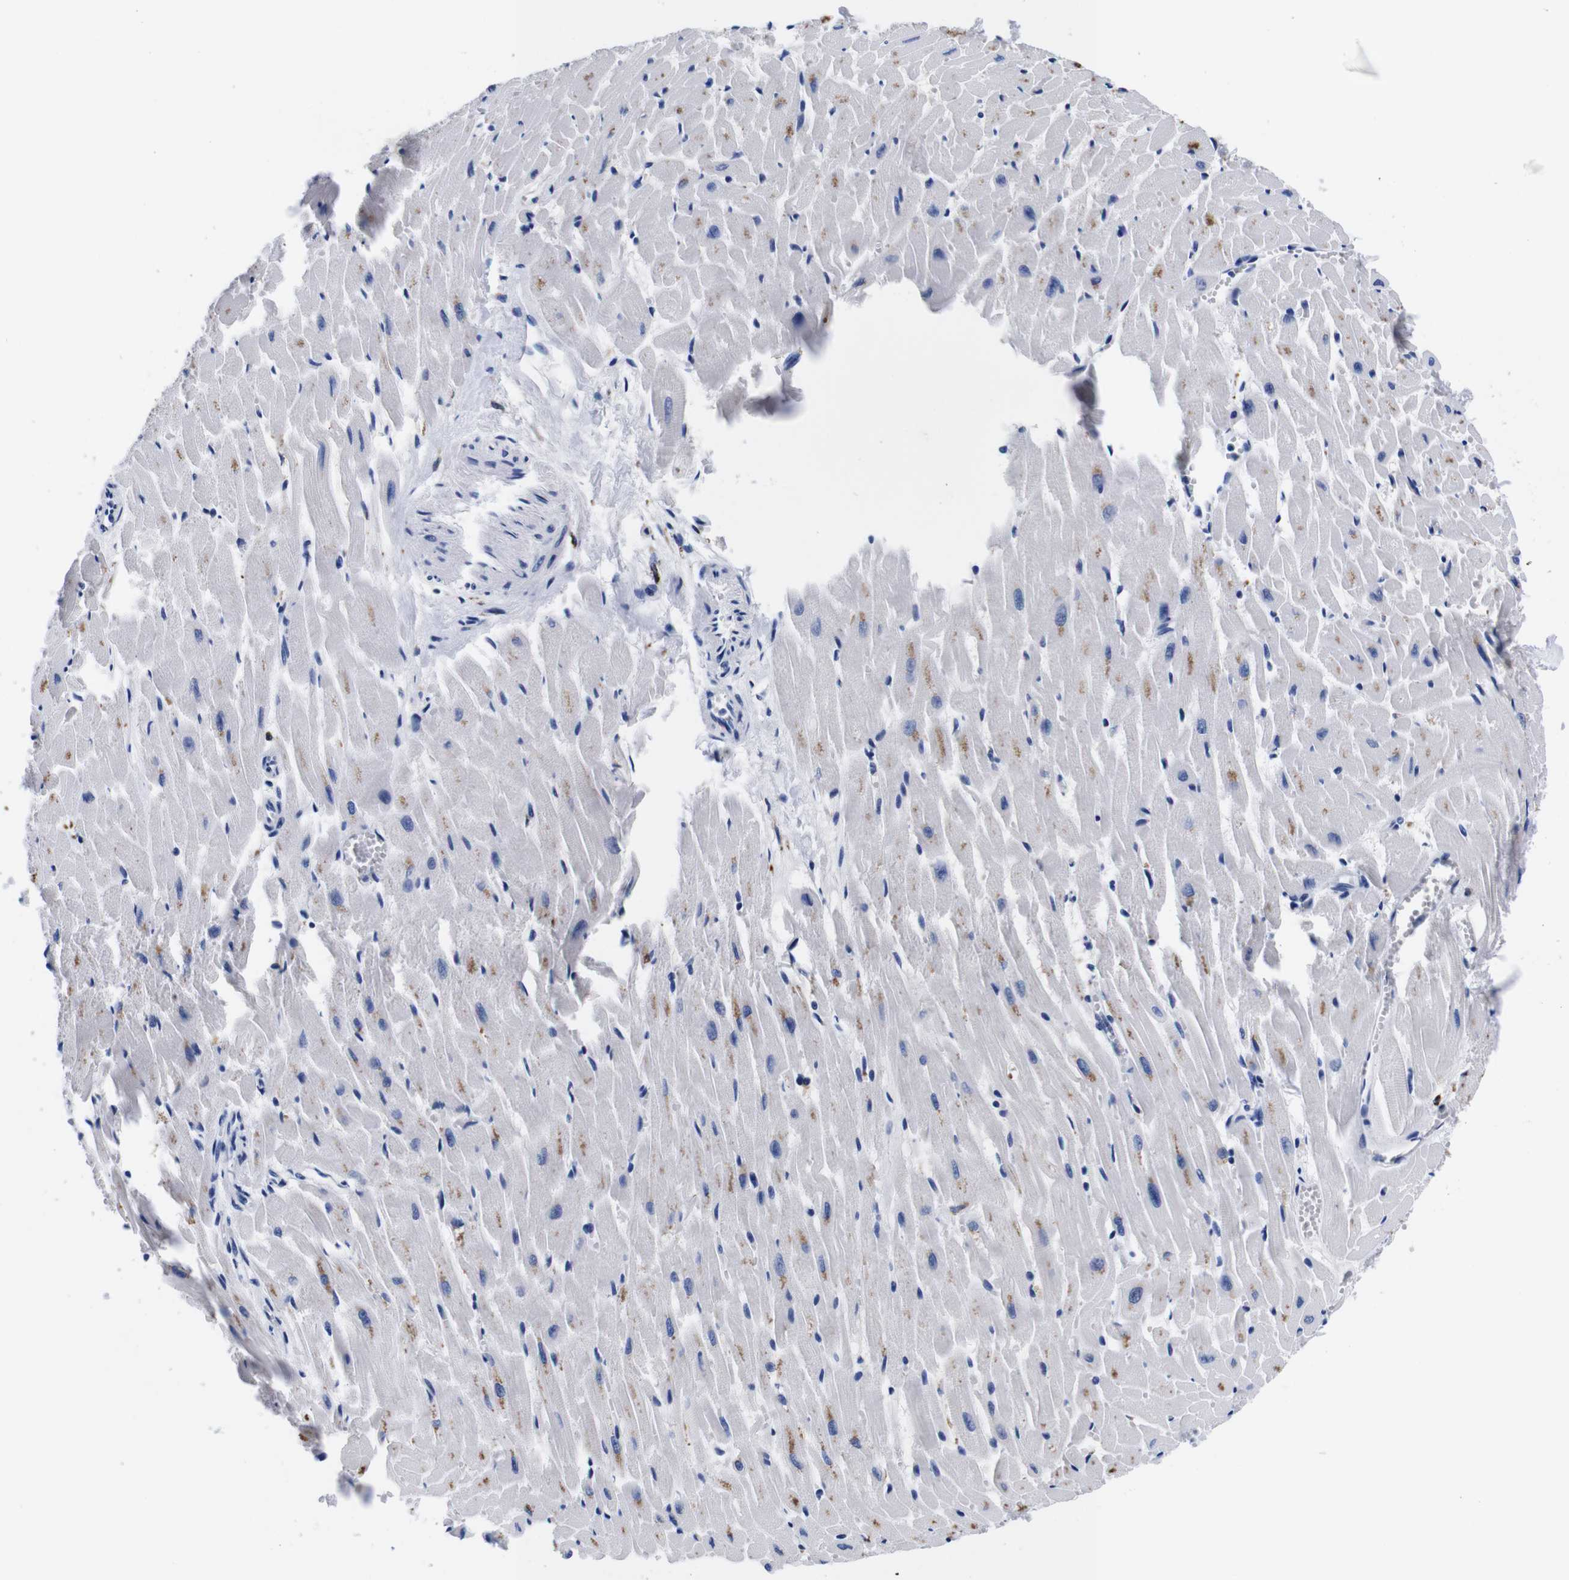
{"staining": {"intensity": "moderate", "quantity": "25%-75%", "location": "cytoplasmic/membranous"}, "tissue": "heart muscle", "cell_type": "Cardiomyocytes", "image_type": "normal", "snomed": [{"axis": "morphology", "description": "Normal tissue, NOS"}, {"axis": "topography", "description": "Heart"}], "caption": "Approximately 25%-75% of cardiomyocytes in unremarkable human heart muscle demonstrate moderate cytoplasmic/membranous protein positivity as visualized by brown immunohistochemical staining.", "gene": "ENSG00000248993", "patient": {"sex": "female", "age": 19}}